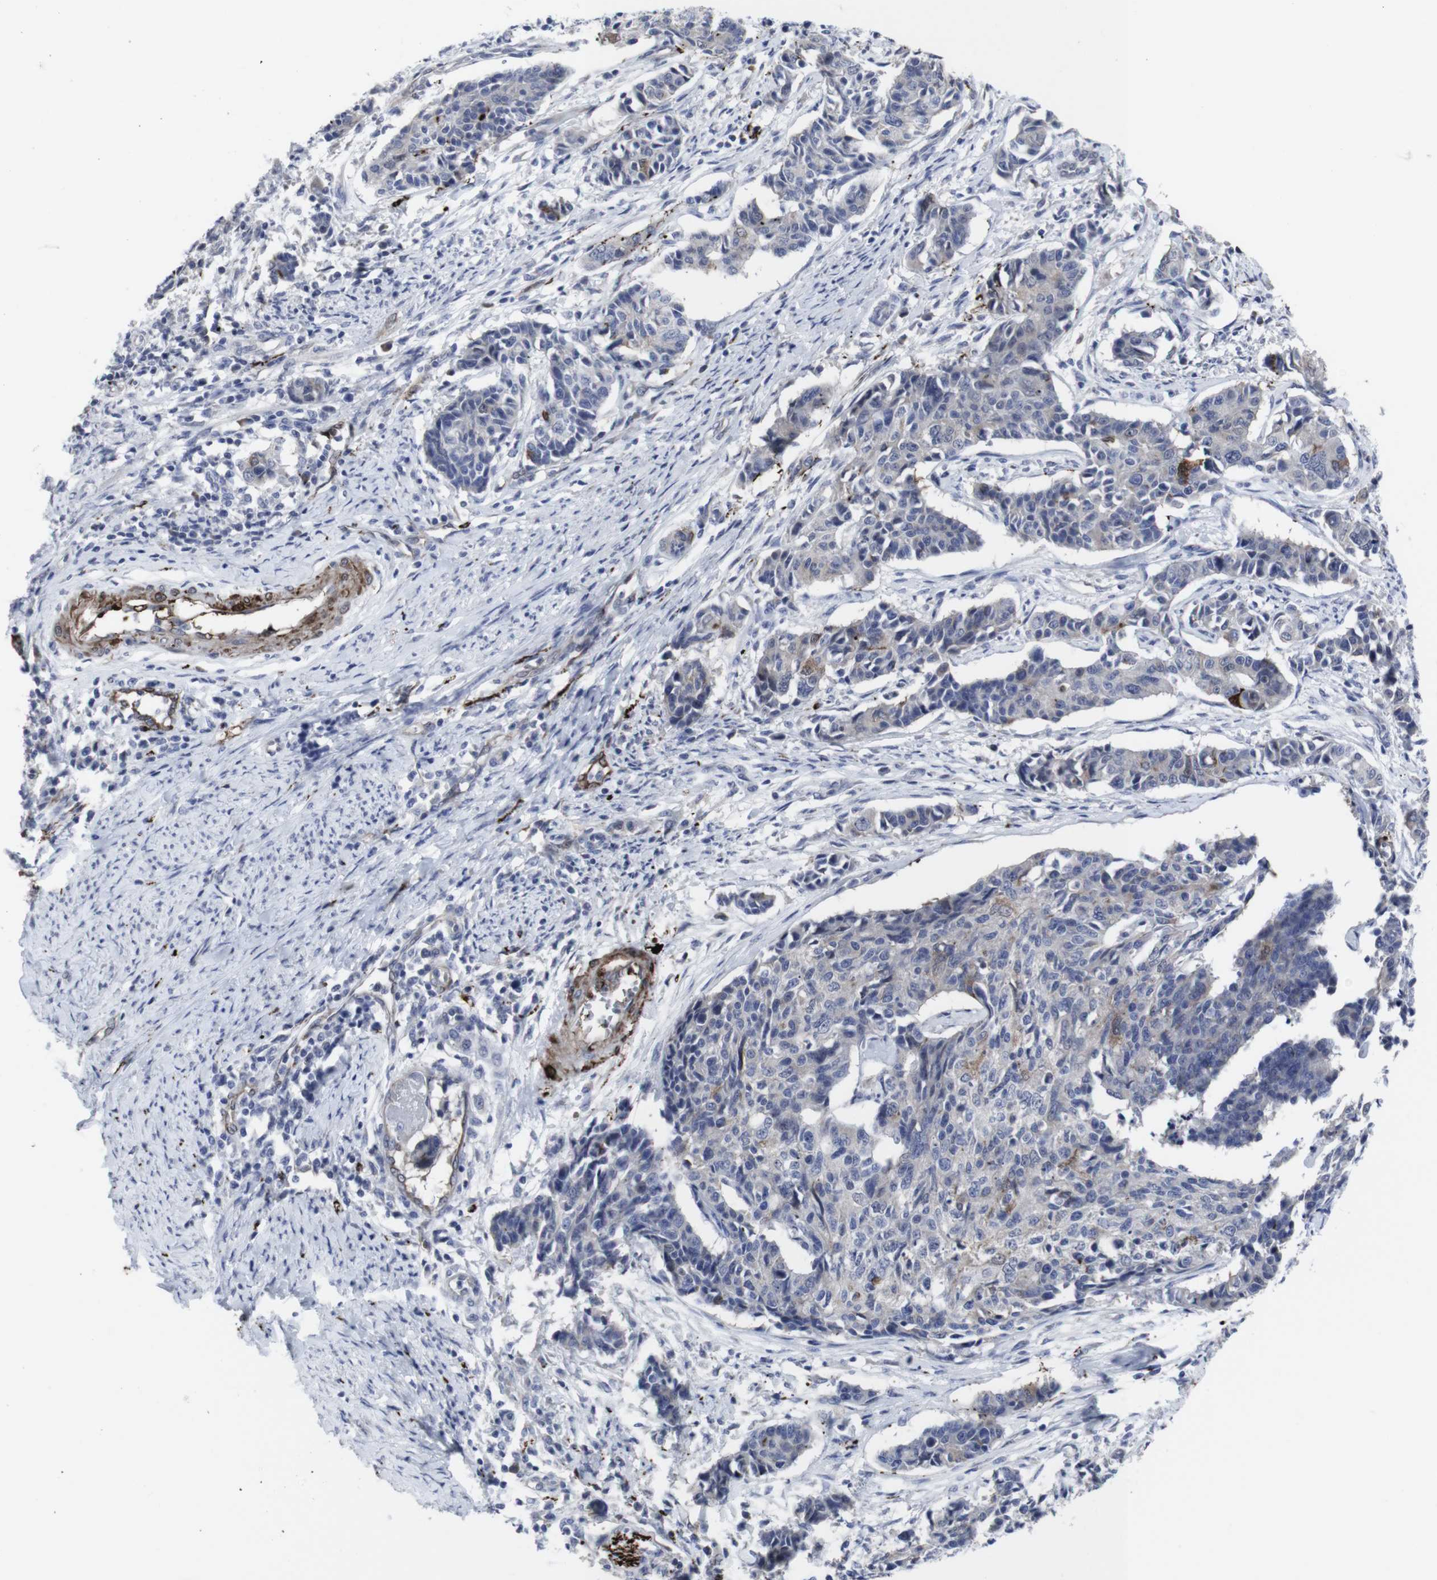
{"staining": {"intensity": "negative", "quantity": "none", "location": "none"}, "tissue": "cervical cancer", "cell_type": "Tumor cells", "image_type": "cancer", "snomed": [{"axis": "morphology", "description": "Normal tissue, NOS"}, {"axis": "morphology", "description": "Squamous cell carcinoma, NOS"}, {"axis": "topography", "description": "Cervix"}], "caption": "Immunohistochemistry (IHC) micrograph of cervical cancer stained for a protein (brown), which displays no staining in tumor cells.", "gene": "SNCG", "patient": {"sex": "female", "age": 35}}